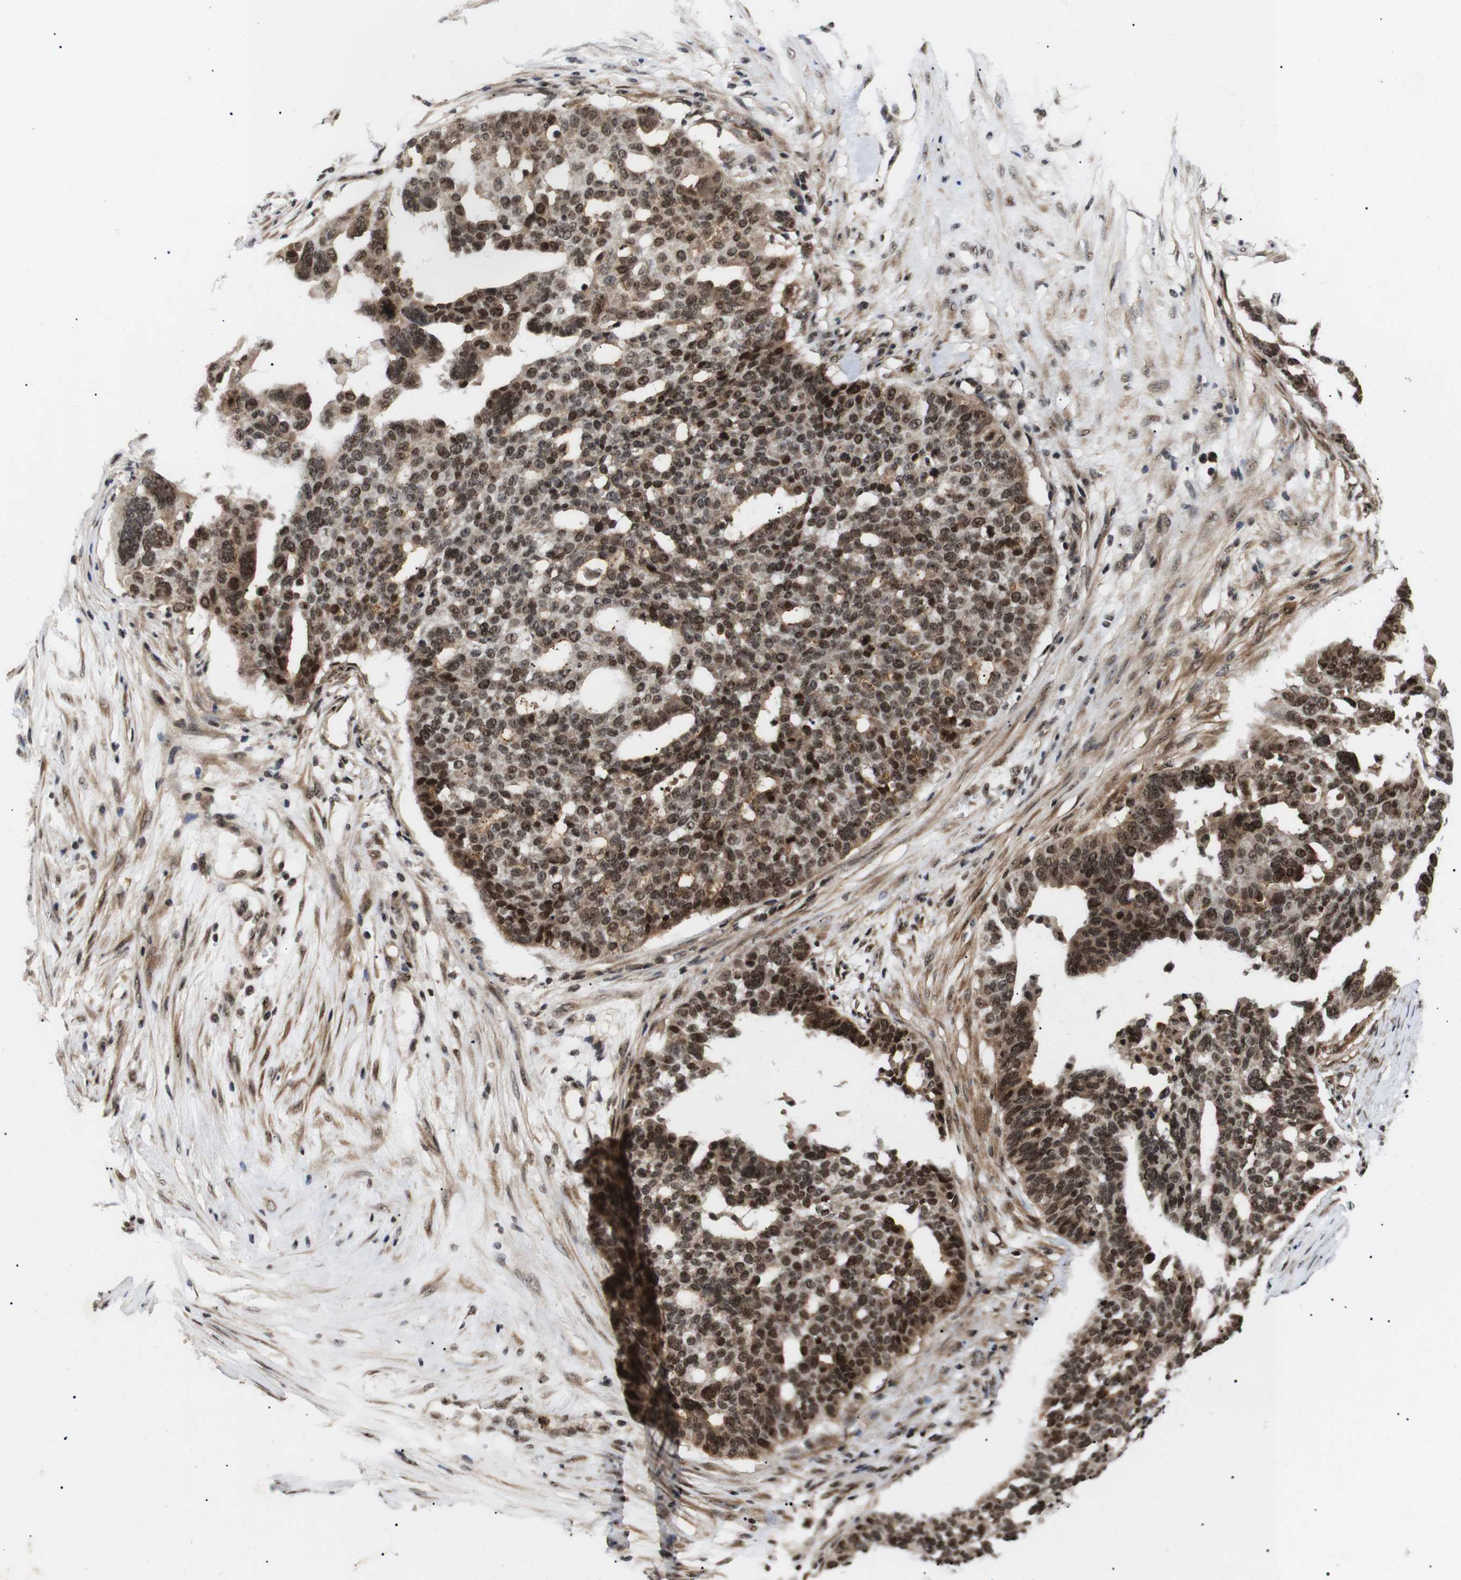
{"staining": {"intensity": "moderate", "quantity": ">75%", "location": "nuclear"}, "tissue": "ovarian cancer", "cell_type": "Tumor cells", "image_type": "cancer", "snomed": [{"axis": "morphology", "description": "Cystadenocarcinoma, serous, NOS"}, {"axis": "topography", "description": "Ovary"}], "caption": "A photomicrograph of ovarian cancer (serous cystadenocarcinoma) stained for a protein reveals moderate nuclear brown staining in tumor cells.", "gene": "KIF23", "patient": {"sex": "female", "age": 59}}